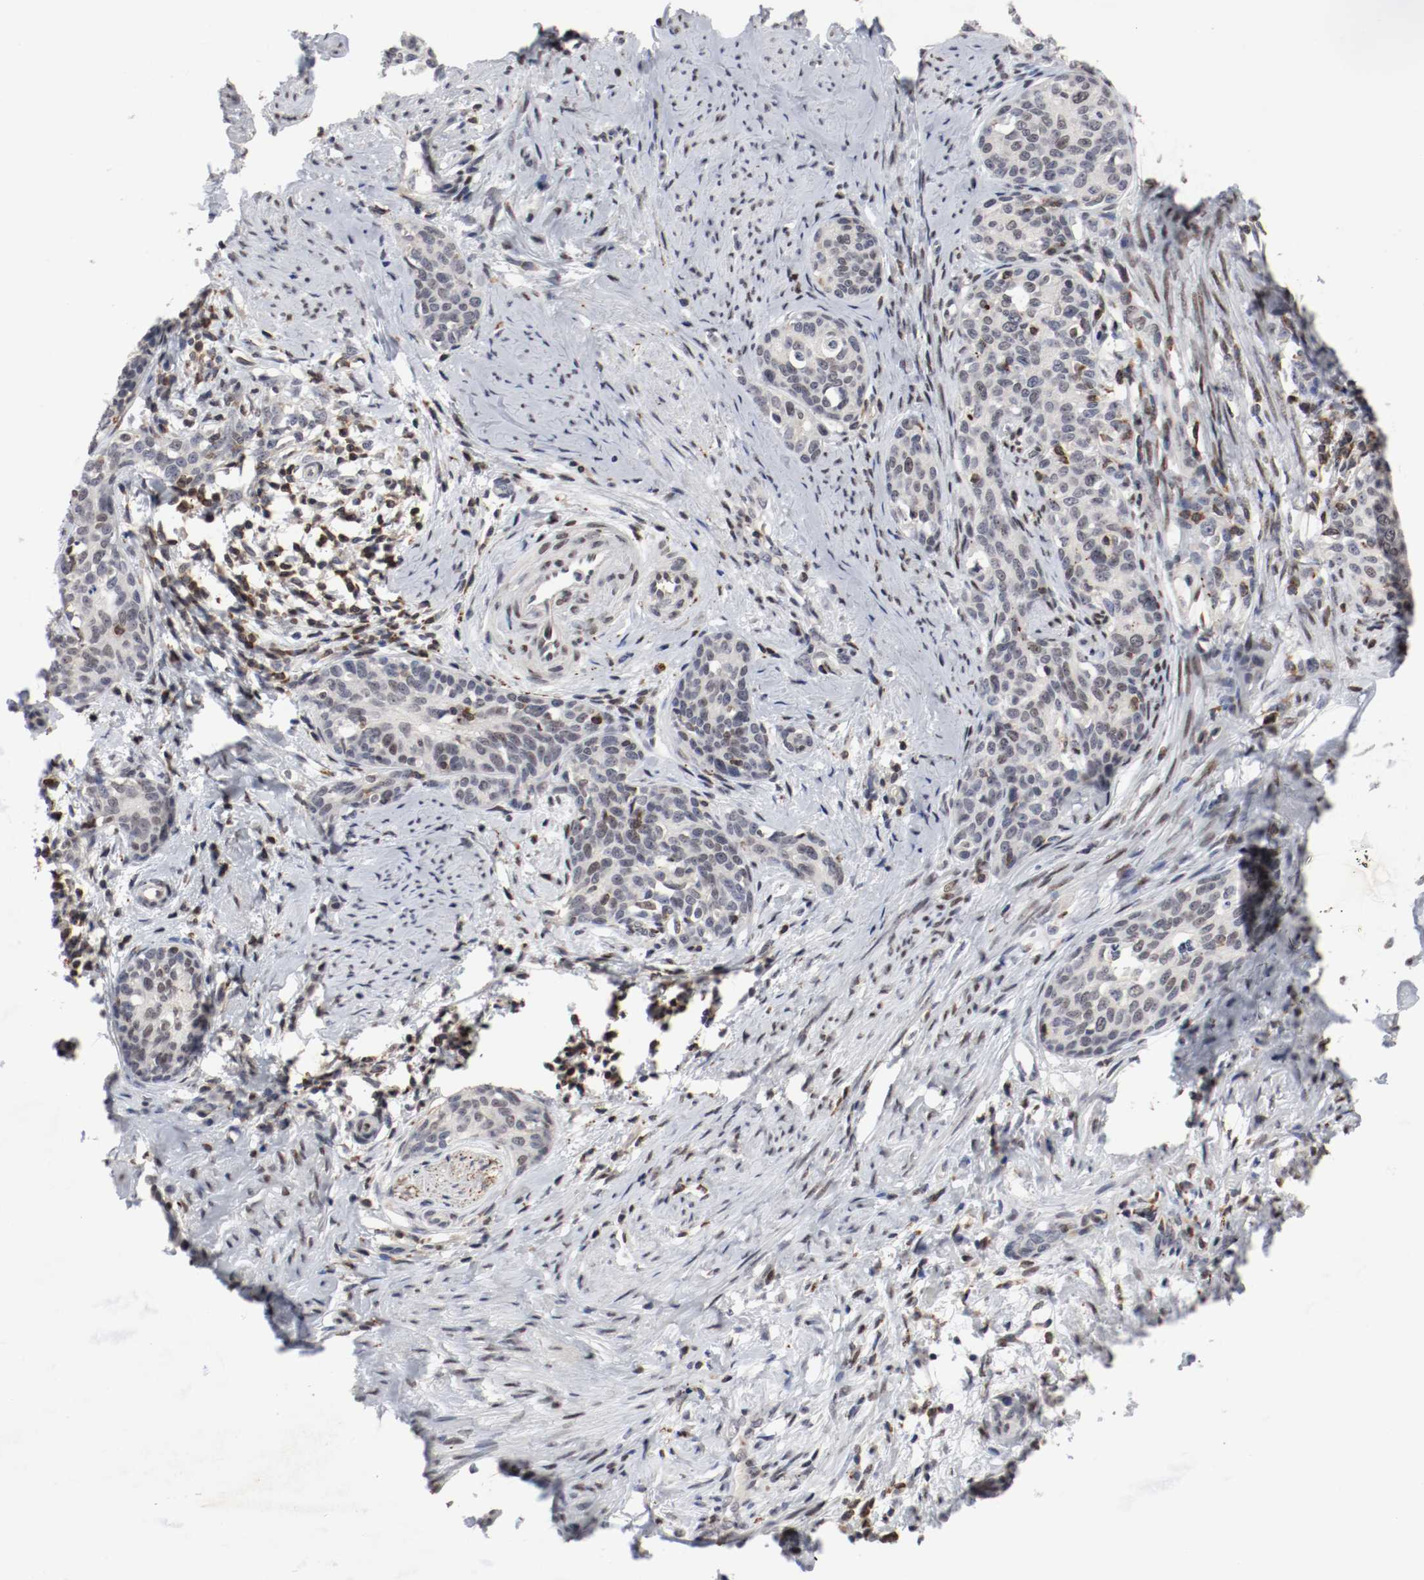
{"staining": {"intensity": "weak", "quantity": "<25%", "location": "nuclear"}, "tissue": "cervical cancer", "cell_type": "Tumor cells", "image_type": "cancer", "snomed": [{"axis": "morphology", "description": "Squamous cell carcinoma, NOS"}, {"axis": "morphology", "description": "Adenocarcinoma, NOS"}, {"axis": "topography", "description": "Cervix"}], "caption": "Photomicrograph shows no significant protein expression in tumor cells of cervical cancer (adenocarcinoma).", "gene": "JUND", "patient": {"sex": "female", "age": 52}}